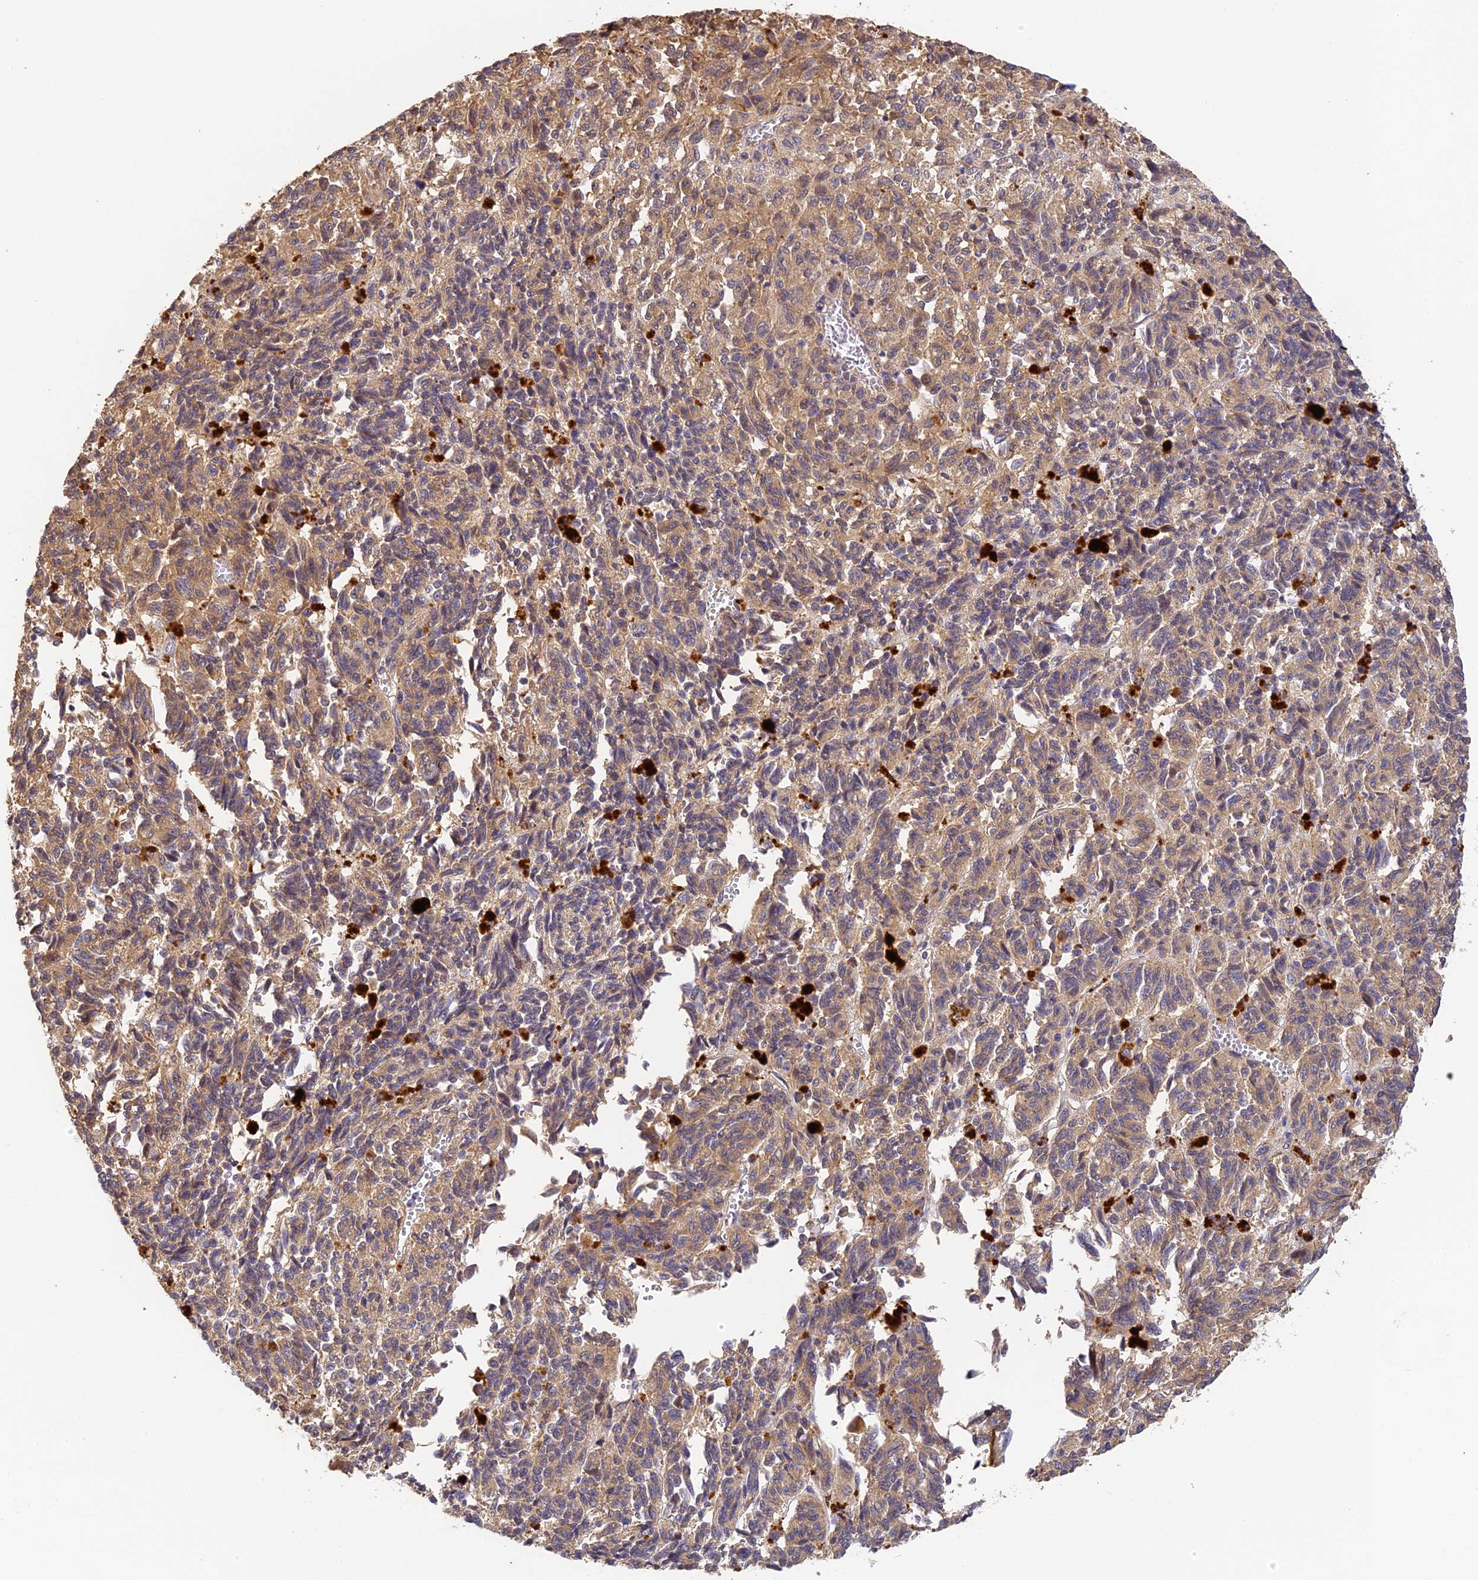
{"staining": {"intensity": "moderate", "quantity": ">75%", "location": "cytoplasmic/membranous"}, "tissue": "melanoma", "cell_type": "Tumor cells", "image_type": "cancer", "snomed": [{"axis": "morphology", "description": "Malignant melanoma, Metastatic site"}, {"axis": "topography", "description": "Lung"}], "caption": "Immunohistochemical staining of malignant melanoma (metastatic site) demonstrates medium levels of moderate cytoplasmic/membranous protein staining in approximately >75% of tumor cells.", "gene": "YAE1", "patient": {"sex": "male", "age": 64}}